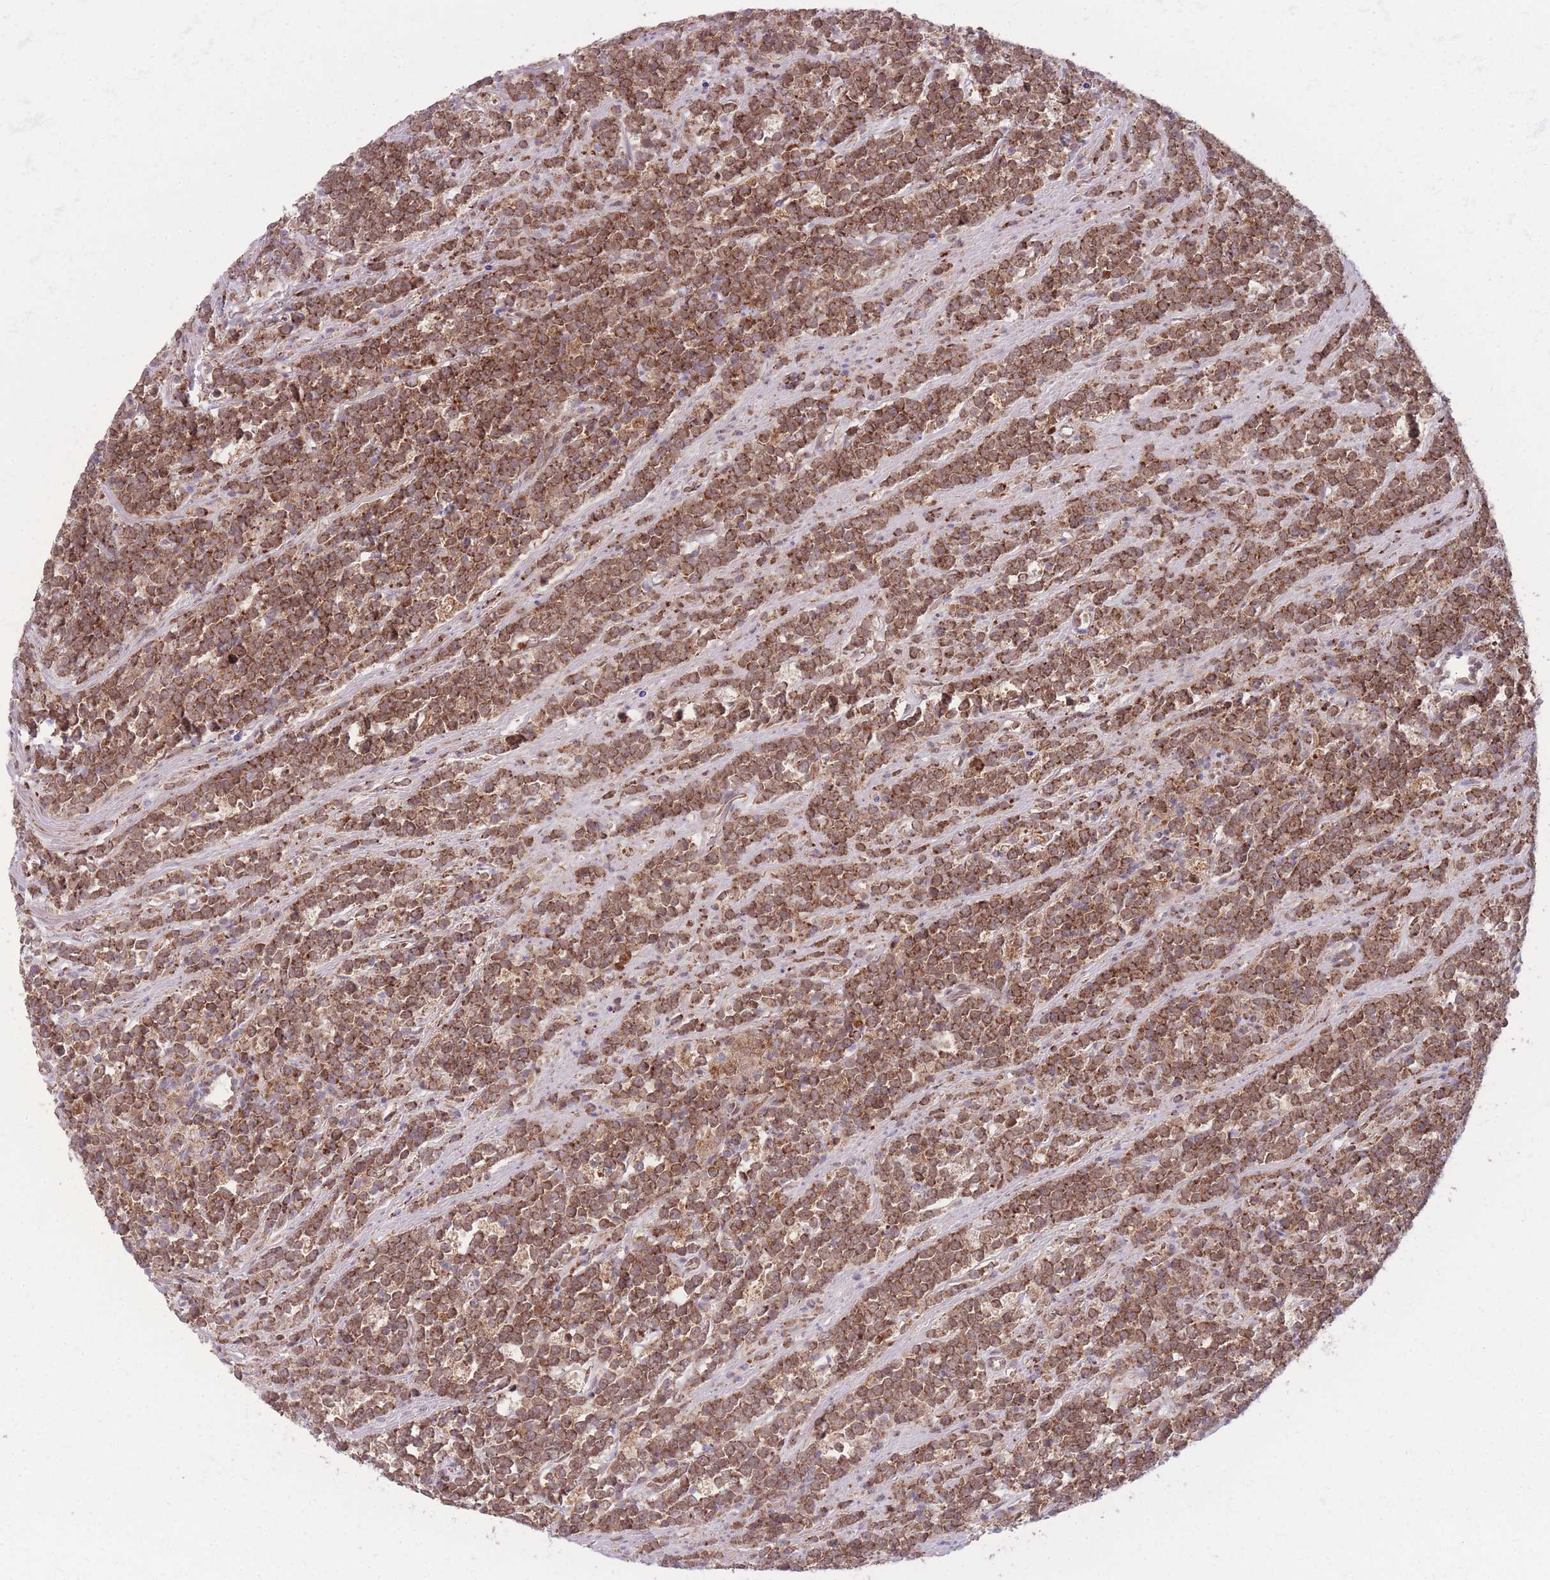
{"staining": {"intensity": "moderate", "quantity": ">75%", "location": "cytoplasmic/membranous"}, "tissue": "lymphoma", "cell_type": "Tumor cells", "image_type": "cancer", "snomed": [{"axis": "morphology", "description": "Malignant lymphoma, non-Hodgkin's type, High grade"}, {"axis": "topography", "description": "Small intestine"}, {"axis": "topography", "description": "Colon"}], "caption": "IHC of malignant lymphoma, non-Hodgkin's type (high-grade) demonstrates medium levels of moderate cytoplasmic/membranous staining in approximately >75% of tumor cells.", "gene": "CCT6B", "patient": {"sex": "male", "age": 8}}